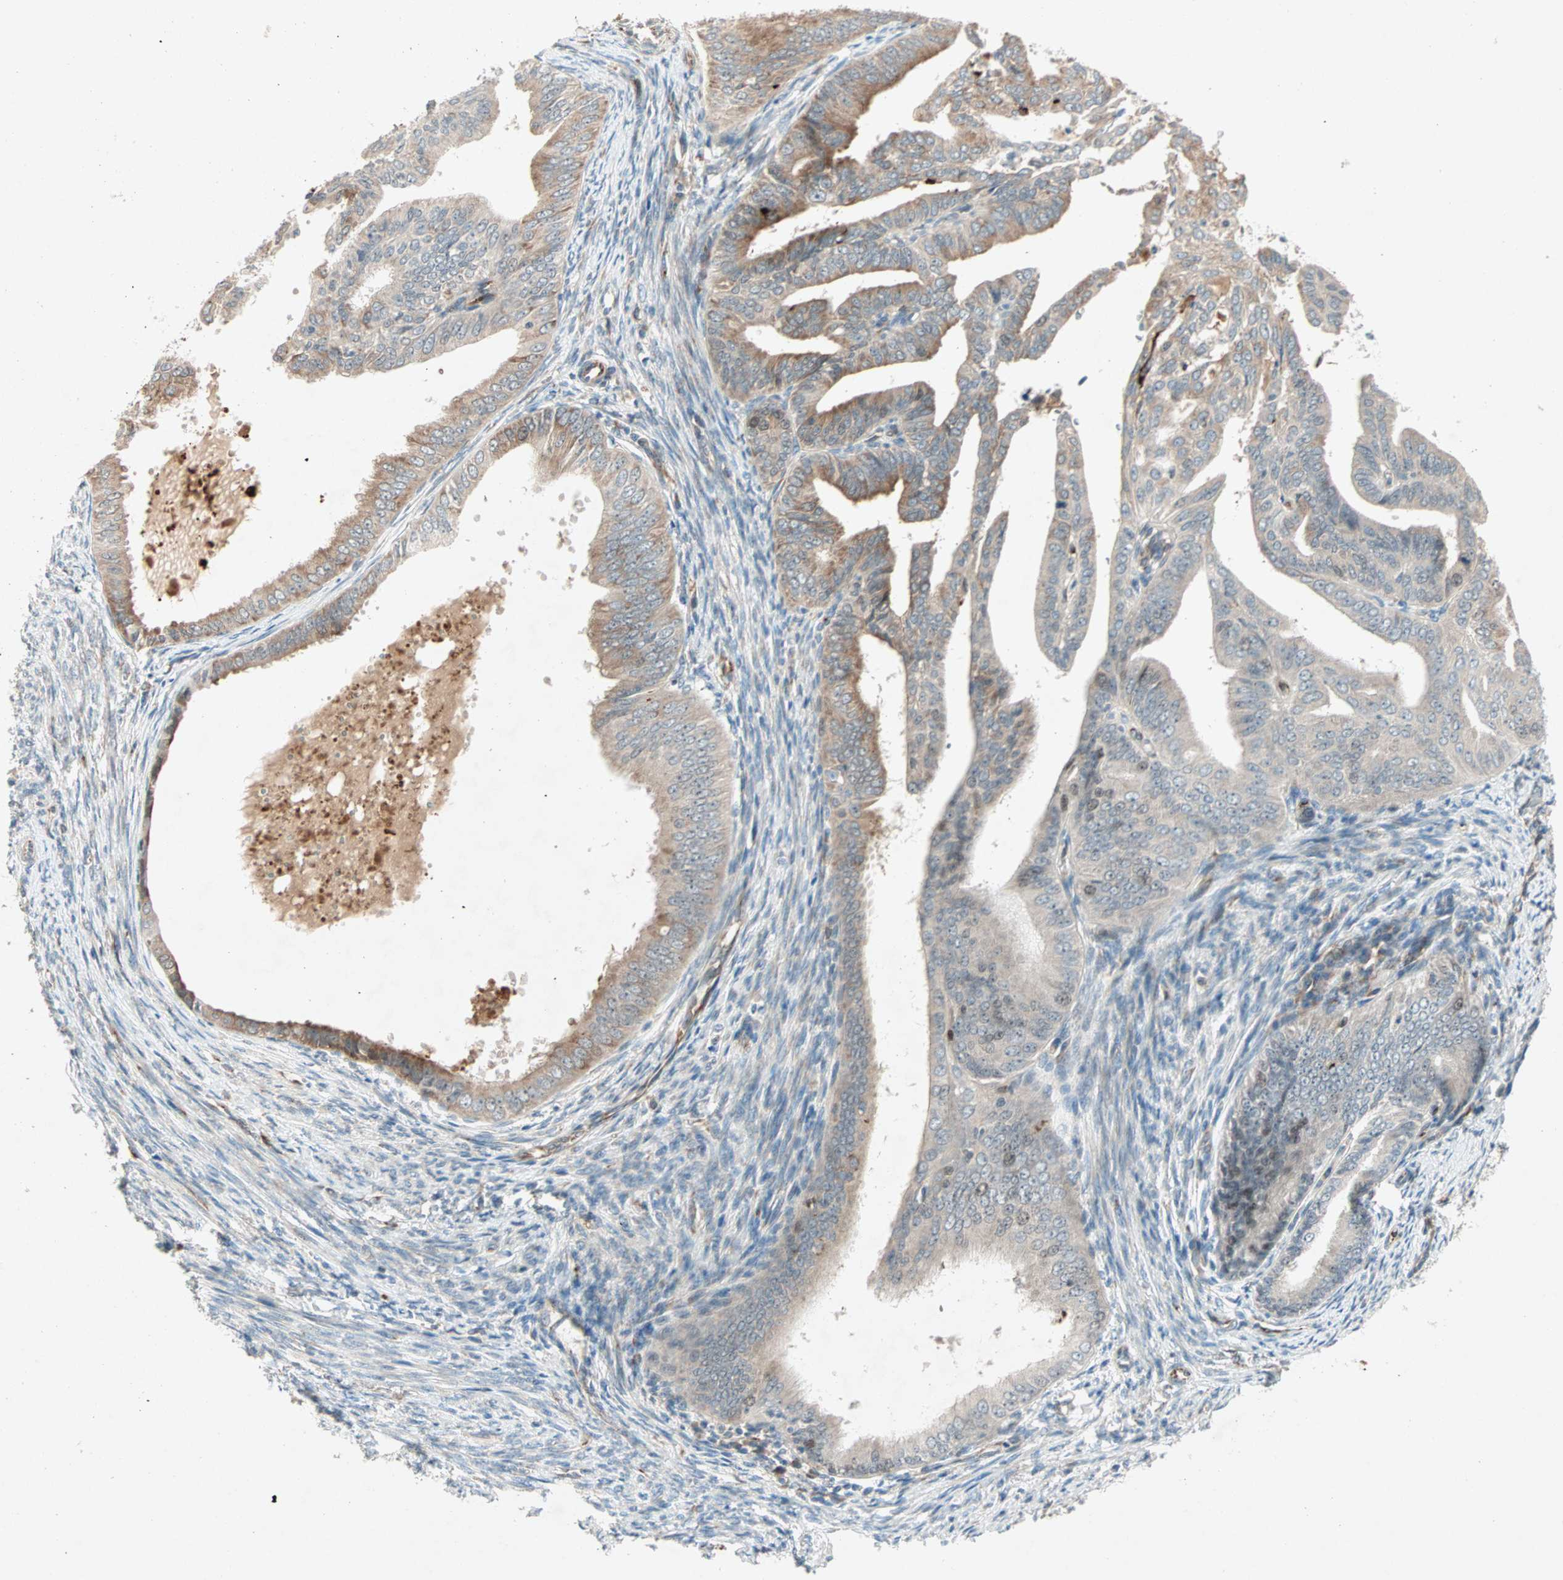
{"staining": {"intensity": "moderate", "quantity": ">75%", "location": "cytoplasmic/membranous"}, "tissue": "endometrial cancer", "cell_type": "Tumor cells", "image_type": "cancer", "snomed": [{"axis": "morphology", "description": "Adenocarcinoma, NOS"}, {"axis": "topography", "description": "Endometrium"}], "caption": "Immunohistochemistry (IHC) histopathology image of endometrial adenocarcinoma stained for a protein (brown), which shows medium levels of moderate cytoplasmic/membranous expression in about >75% of tumor cells.", "gene": "ZNF37A", "patient": {"sex": "female", "age": 58}}